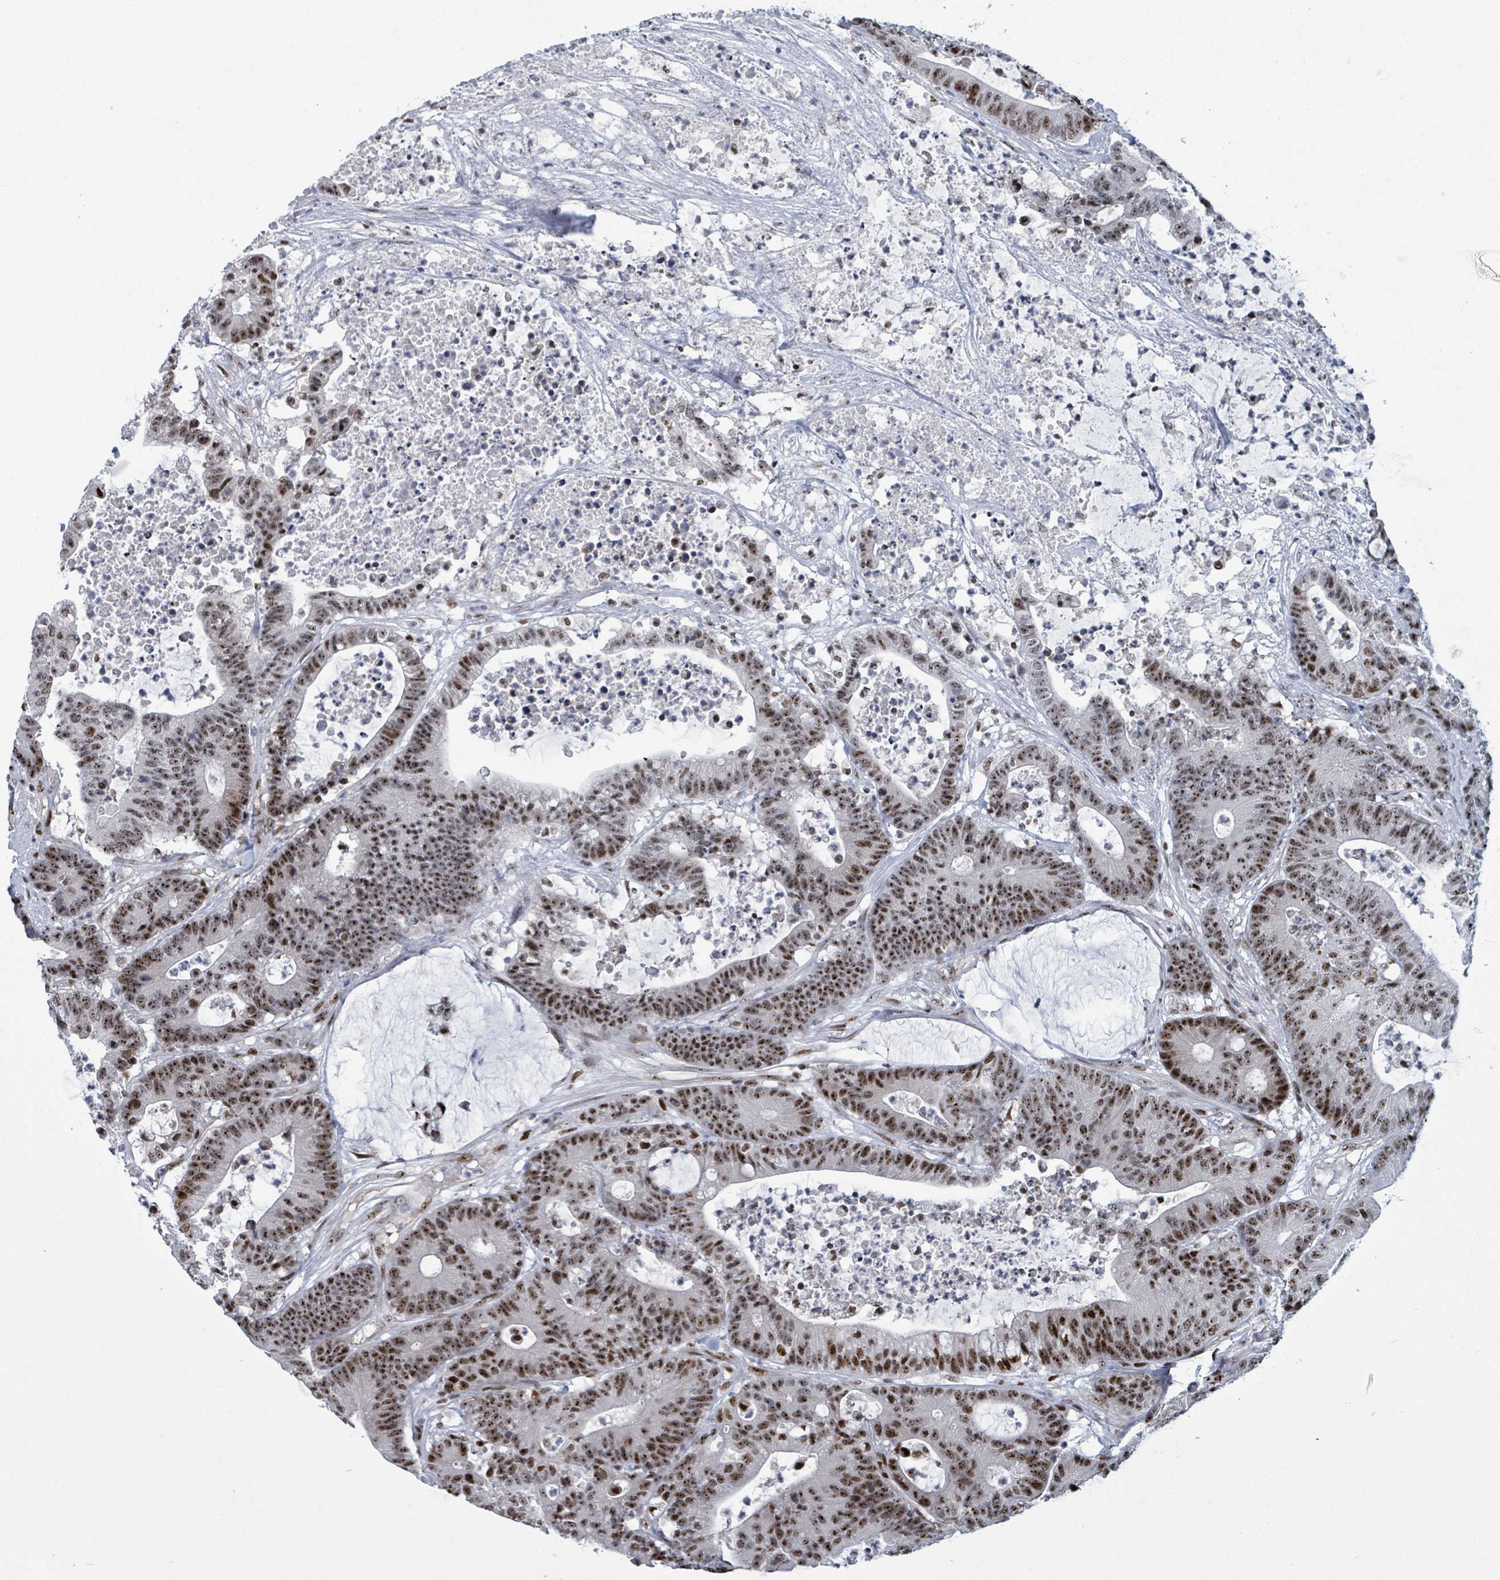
{"staining": {"intensity": "strong", "quantity": ">75%", "location": "nuclear"}, "tissue": "colorectal cancer", "cell_type": "Tumor cells", "image_type": "cancer", "snomed": [{"axis": "morphology", "description": "Adenocarcinoma, NOS"}, {"axis": "topography", "description": "Colon"}], "caption": "Human colorectal adenocarcinoma stained with a protein marker demonstrates strong staining in tumor cells.", "gene": "RRN3", "patient": {"sex": "female", "age": 84}}